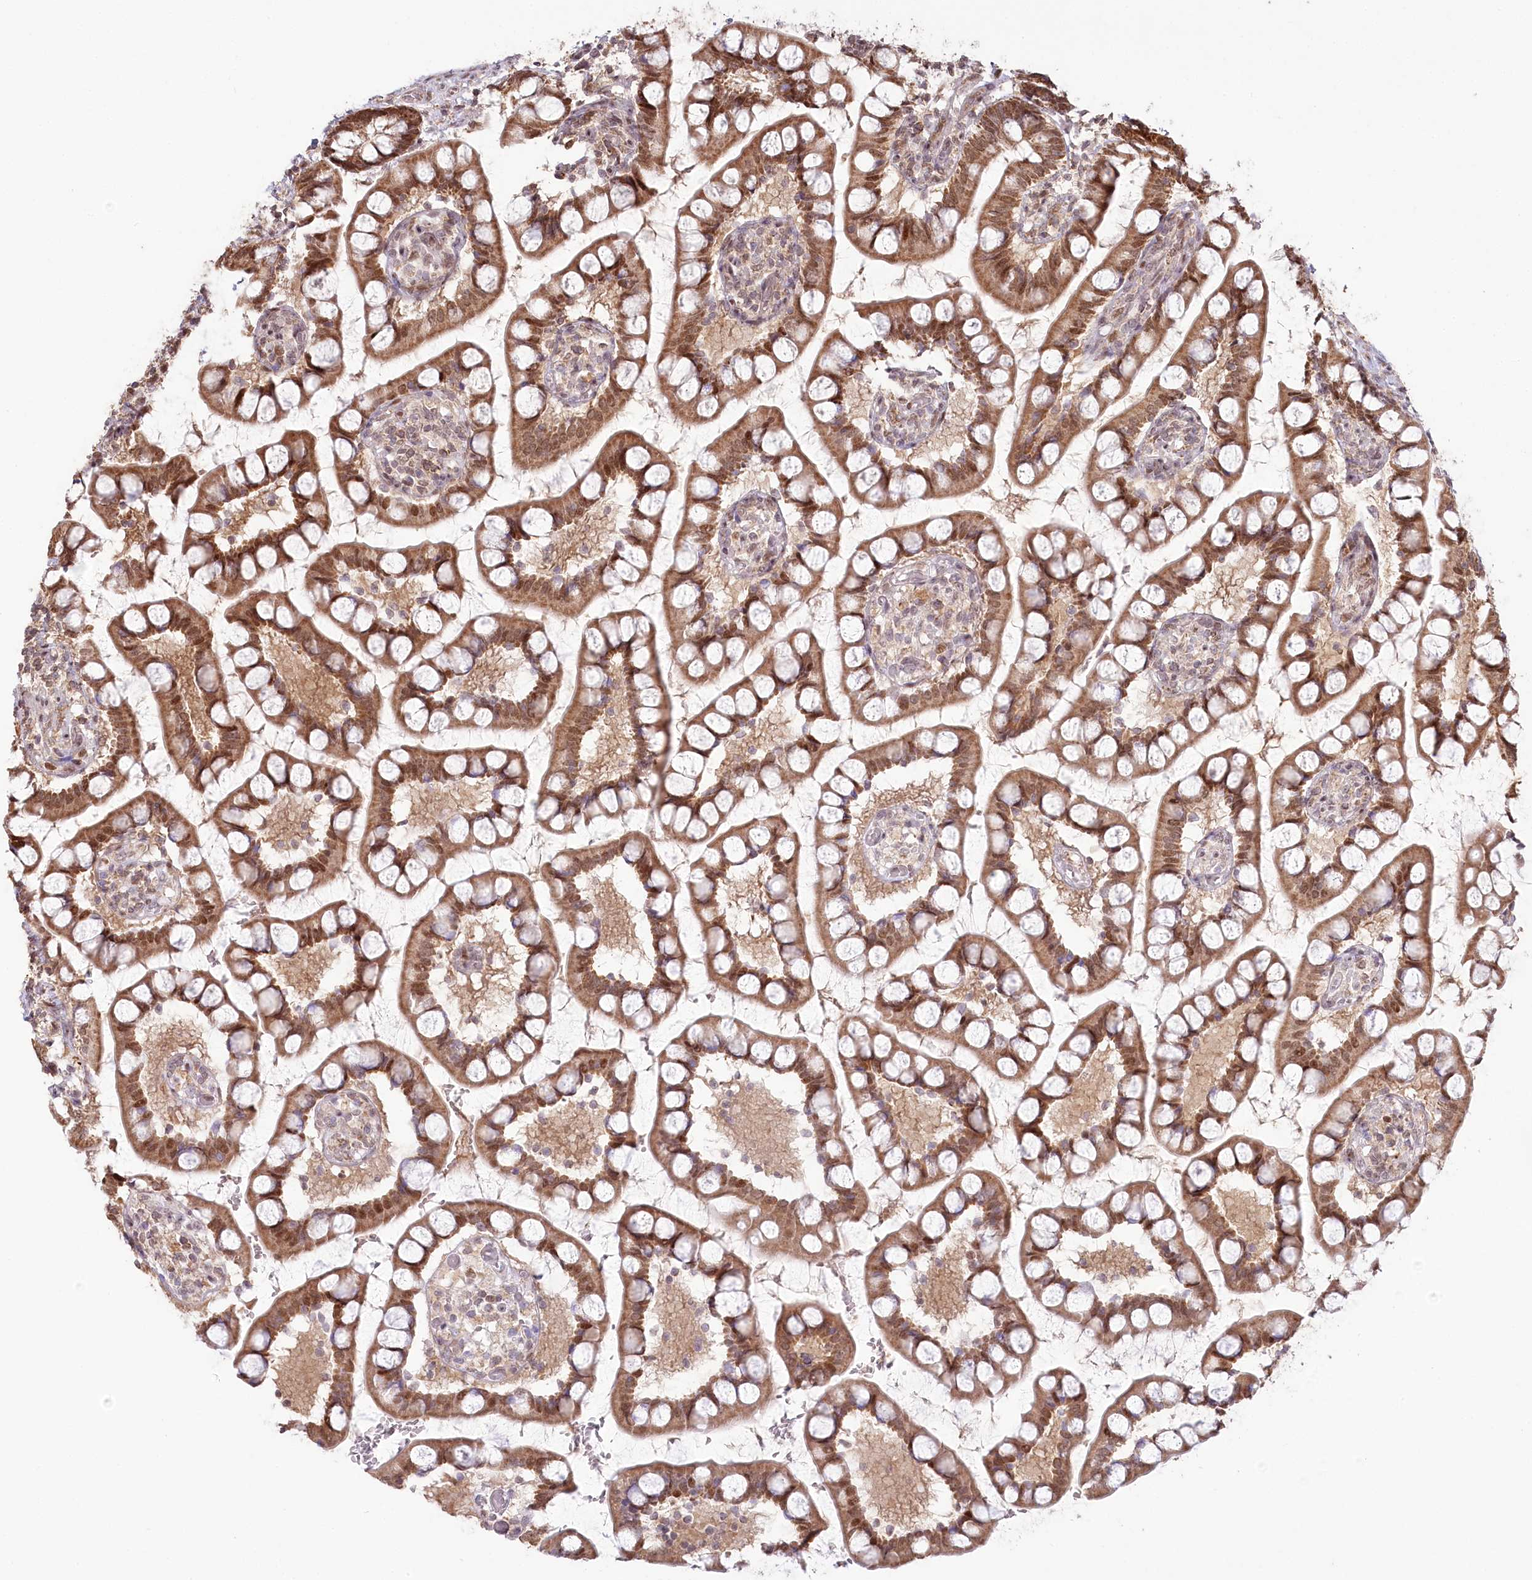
{"staining": {"intensity": "moderate", "quantity": ">75%", "location": "cytoplasmic/membranous,nuclear"}, "tissue": "small intestine", "cell_type": "Glandular cells", "image_type": "normal", "snomed": [{"axis": "morphology", "description": "Normal tissue, NOS"}, {"axis": "topography", "description": "Small intestine"}], "caption": "Small intestine stained for a protein (brown) shows moderate cytoplasmic/membranous,nuclear positive positivity in approximately >75% of glandular cells.", "gene": "PYURF", "patient": {"sex": "male", "age": 52}}